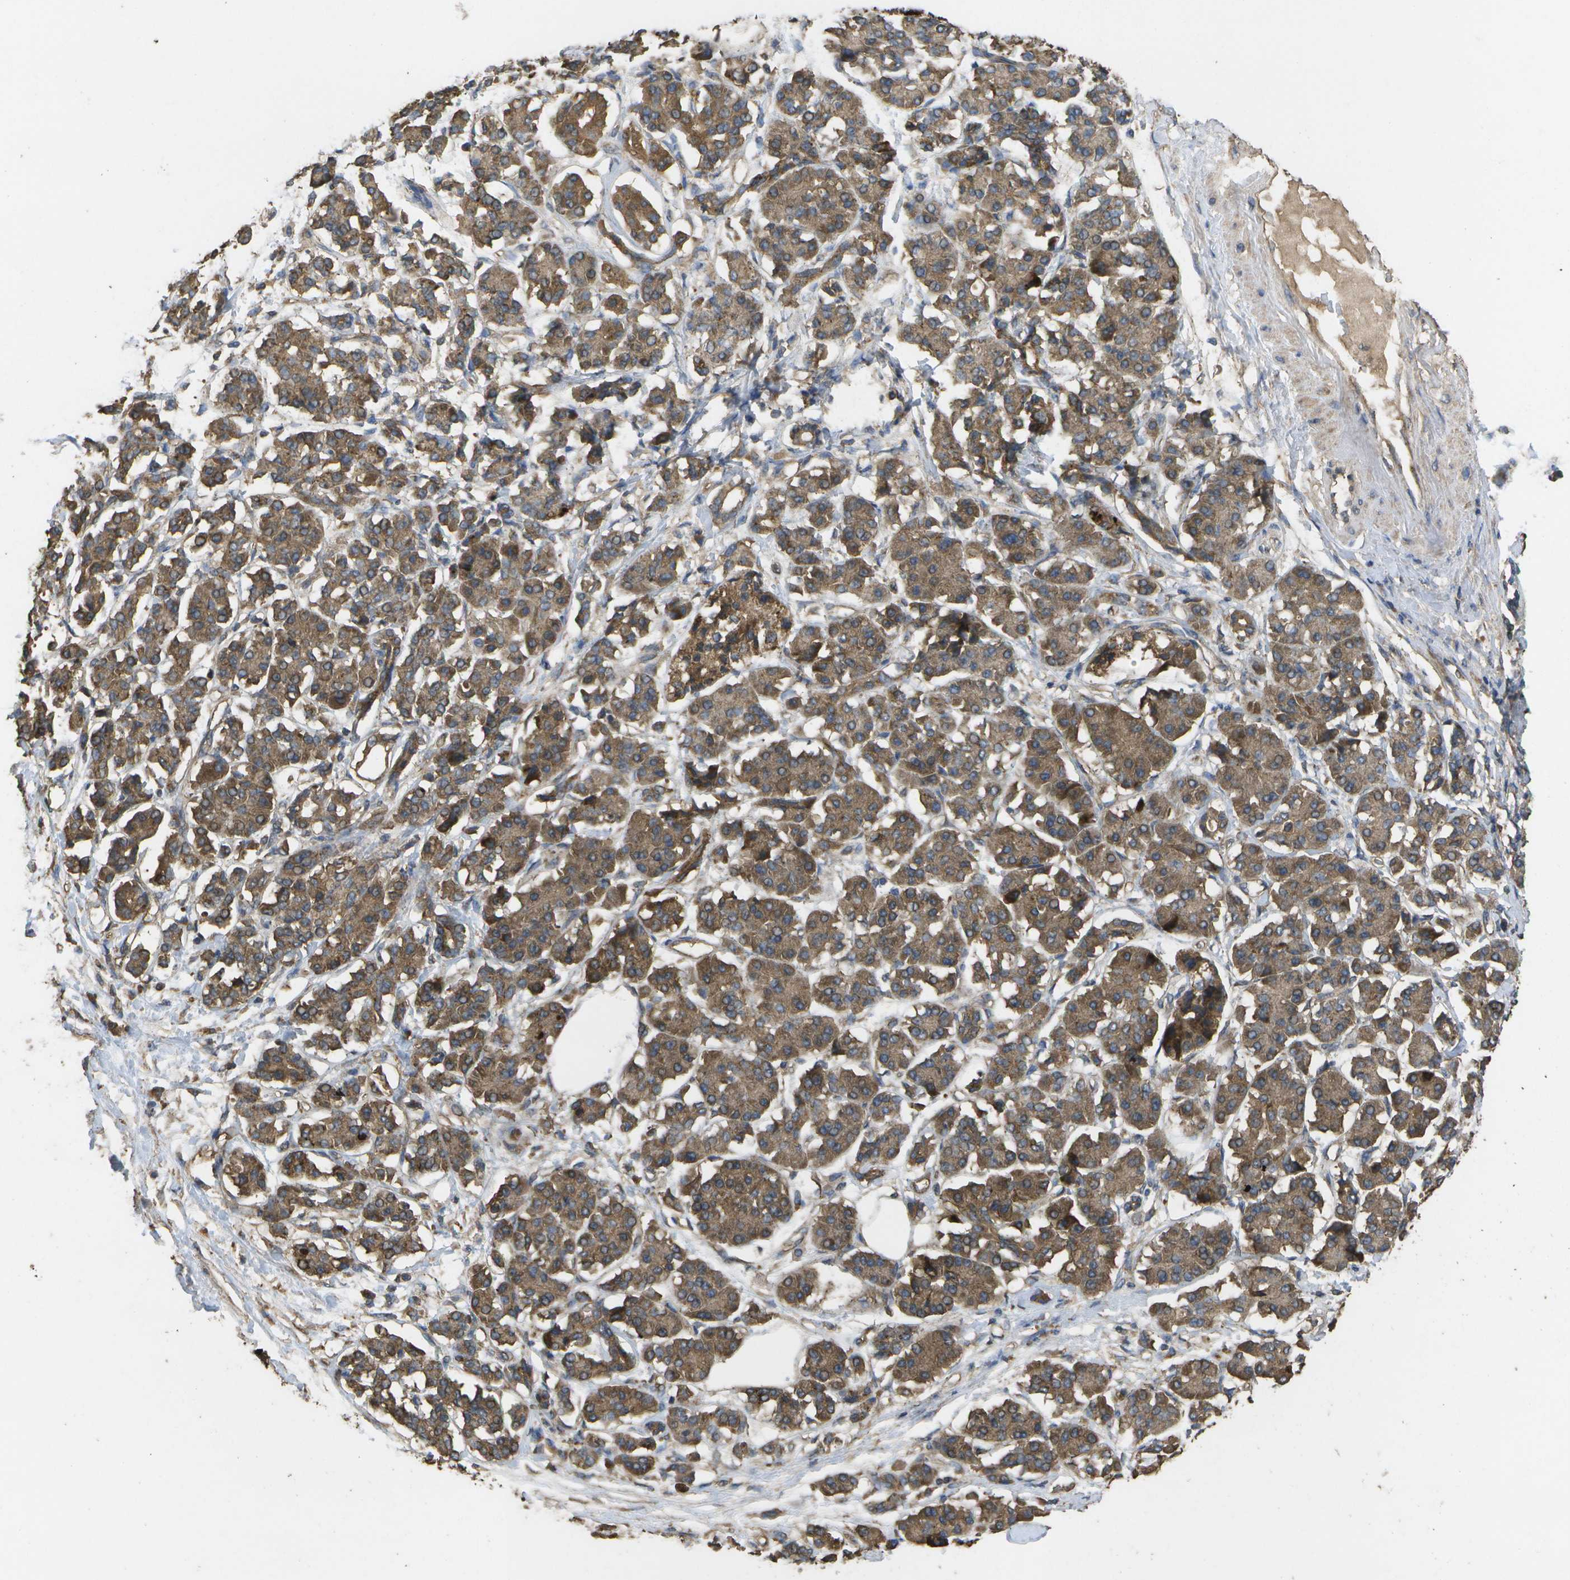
{"staining": {"intensity": "moderate", "quantity": ">75%", "location": "cytoplasmic/membranous"}, "tissue": "pancreatic cancer", "cell_type": "Tumor cells", "image_type": "cancer", "snomed": [{"axis": "morphology", "description": "Adenocarcinoma, NOS"}, {"axis": "topography", "description": "Pancreas"}], "caption": "Immunohistochemistry histopathology image of human pancreatic cancer stained for a protein (brown), which displays medium levels of moderate cytoplasmic/membranous positivity in about >75% of tumor cells.", "gene": "SACS", "patient": {"sex": "female", "age": 56}}